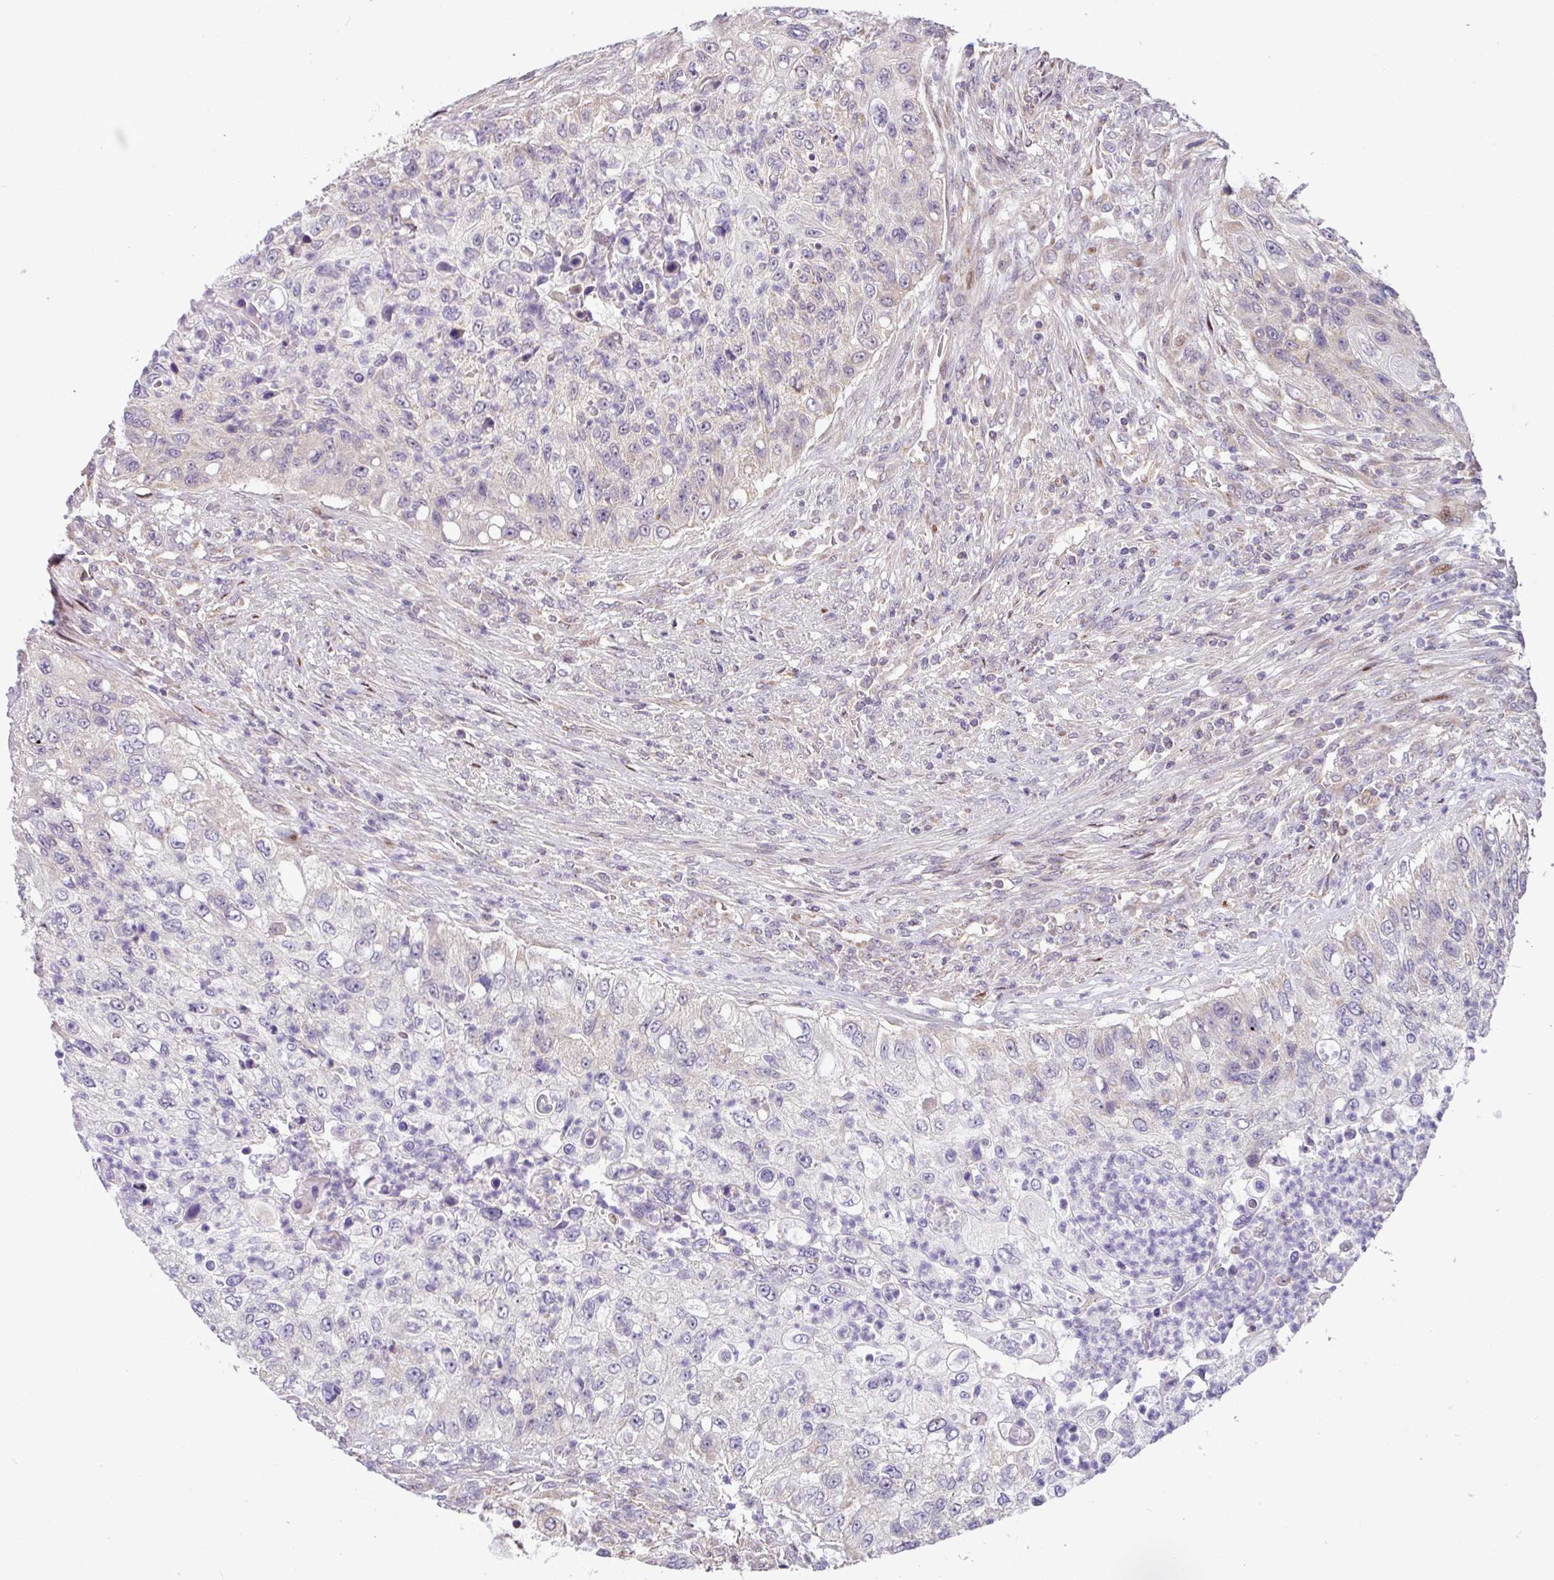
{"staining": {"intensity": "negative", "quantity": "none", "location": "none"}, "tissue": "urothelial cancer", "cell_type": "Tumor cells", "image_type": "cancer", "snomed": [{"axis": "morphology", "description": "Urothelial carcinoma, High grade"}, {"axis": "topography", "description": "Urinary bladder"}], "caption": "This is an immunohistochemistry image of urothelial cancer. There is no positivity in tumor cells.", "gene": "SARS2", "patient": {"sex": "female", "age": 60}}